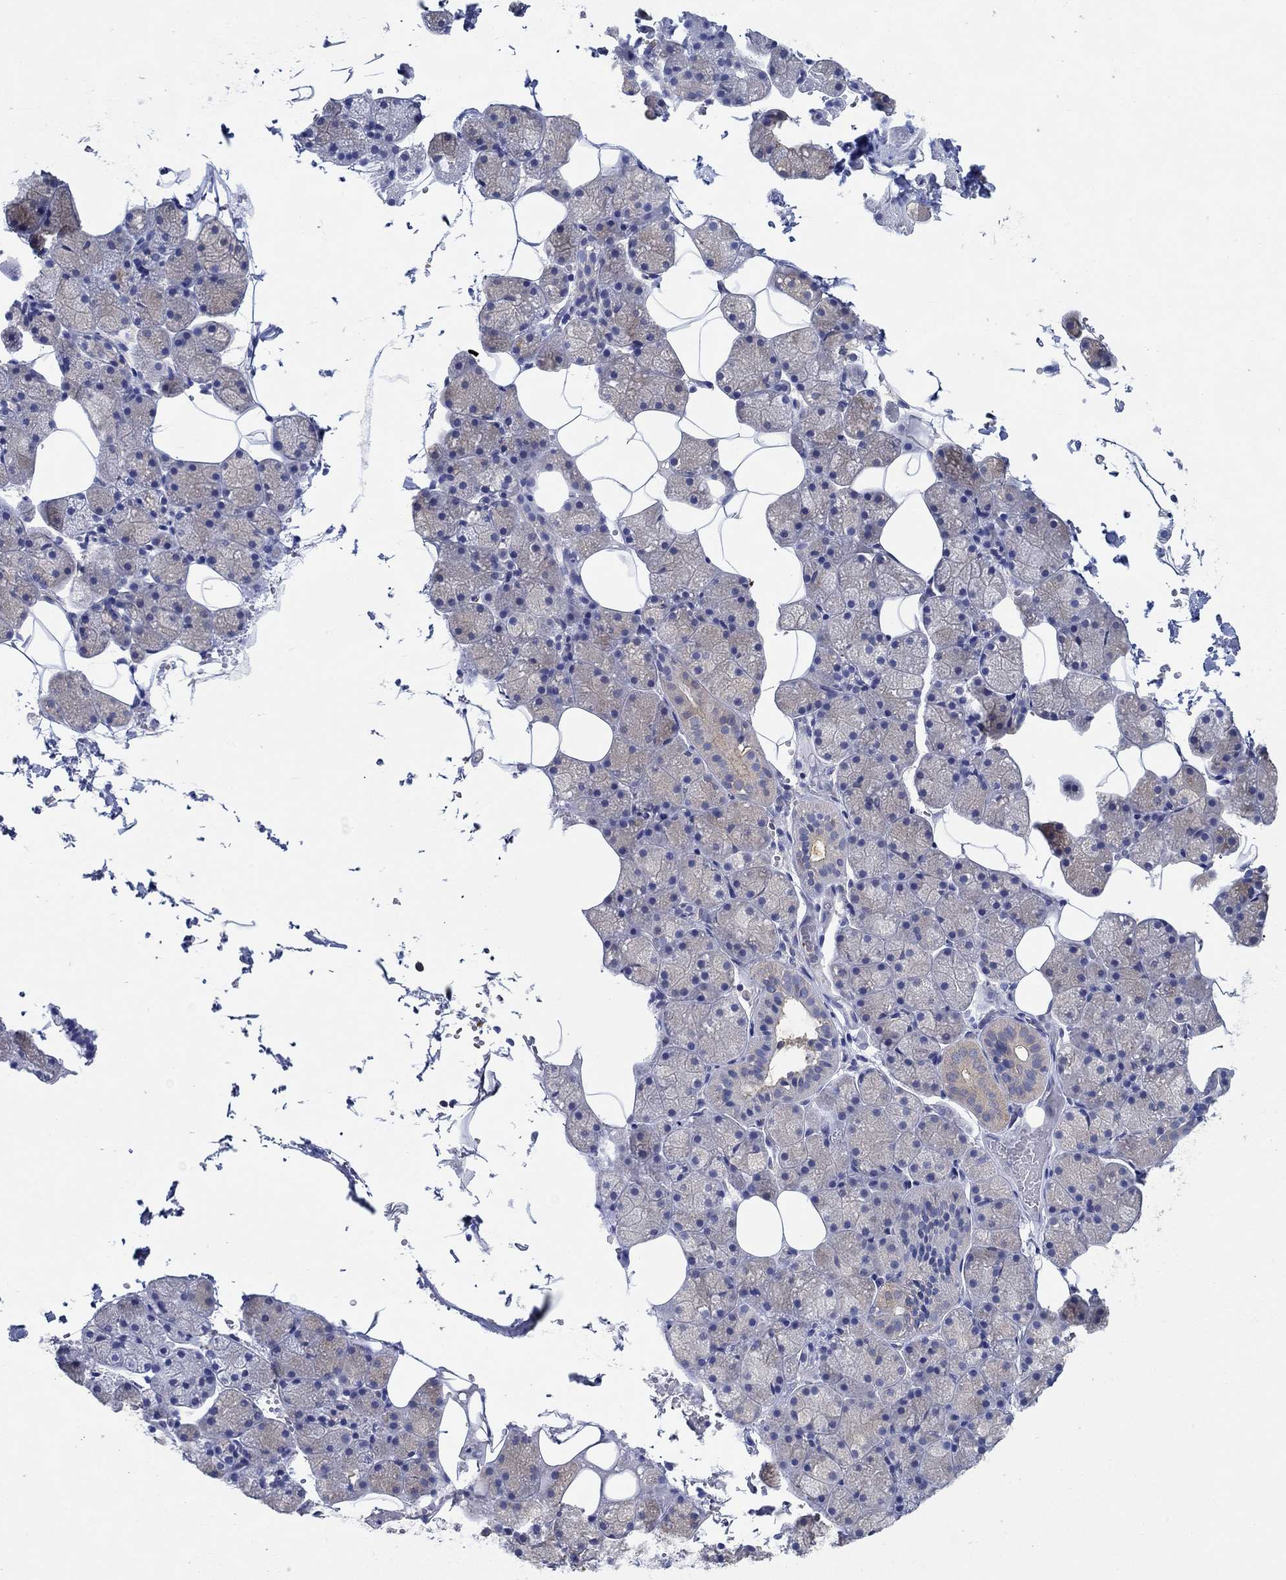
{"staining": {"intensity": "negative", "quantity": "none", "location": "none"}, "tissue": "salivary gland", "cell_type": "Glandular cells", "image_type": "normal", "snomed": [{"axis": "morphology", "description": "Normal tissue, NOS"}, {"axis": "topography", "description": "Salivary gland"}], "caption": "Immunohistochemistry (IHC) of unremarkable human salivary gland reveals no staining in glandular cells. (Stains: DAB (3,3'-diaminobenzidine) immunohistochemistry (IHC) with hematoxylin counter stain, Microscopy: brightfield microscopy at high magnification).", "gene": "SLC27A3", "patient": {"sex": "male", "age": 38}}